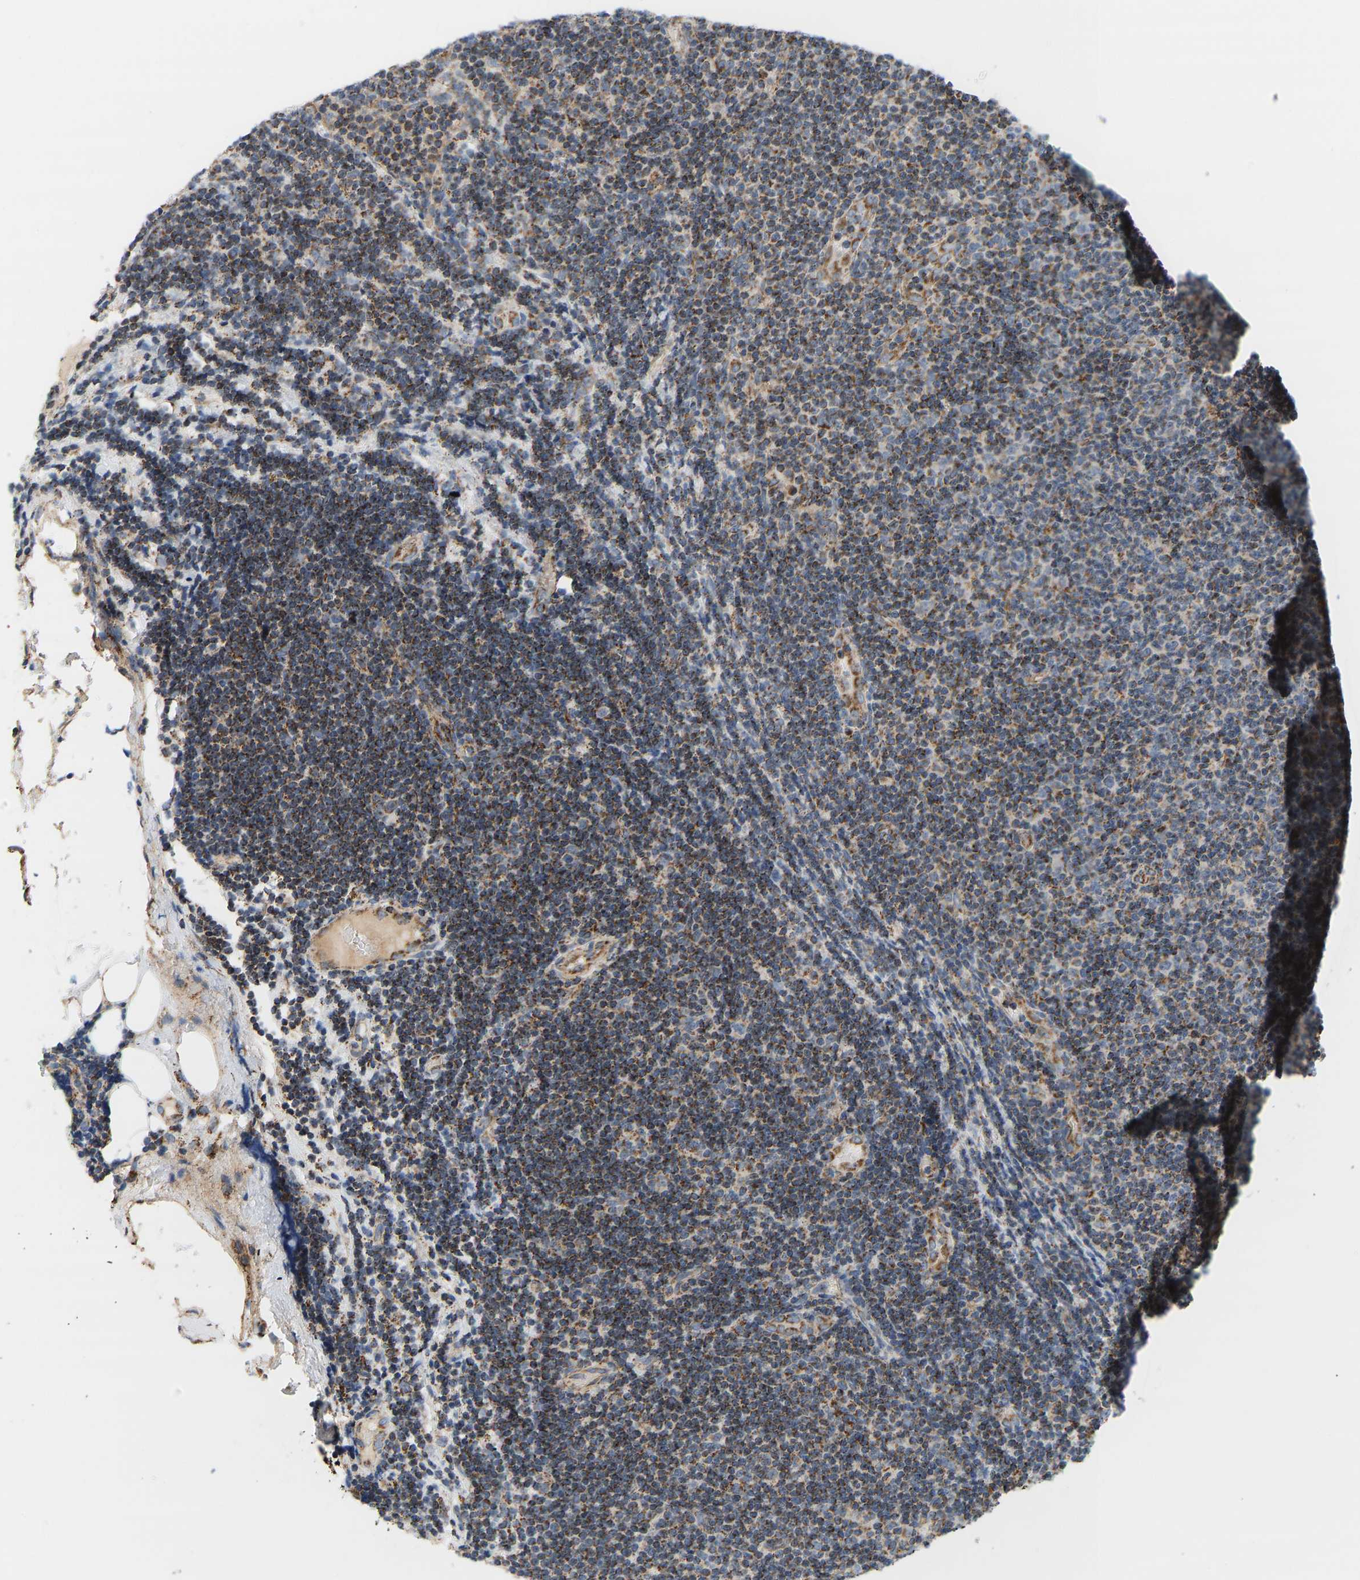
{"staining": {"intensity": "moderate", "quantity": ">75%", "location": "cytoplasmic/membranous"}, "tissue": "lymphoma", "cell_type": "Tumor cells", "image_type": "cancer", "snomed": [{"axis": "morphology", "description": "Malignant lymphoma, non-Hodgkin's type, Low grade"}, {"axis": "topography", "description": "Lymph node"}], "caption": "DAB (3,3'-diaminobenzidine) immunohistochemical staining of human low-grade malignant lymphoma, non-Hodgkin's type exhibits moderate cytoplasmic/membranous protein positivity in approximately >75% of tumor cells. The staining was performed using DAB to visualize the protein expression in brown, while the nuclei were stained in blue with hematoxylin (Magnification: 20x).", "gene": "GPSM2", "patient": {"sex": "male", "age": 83}}